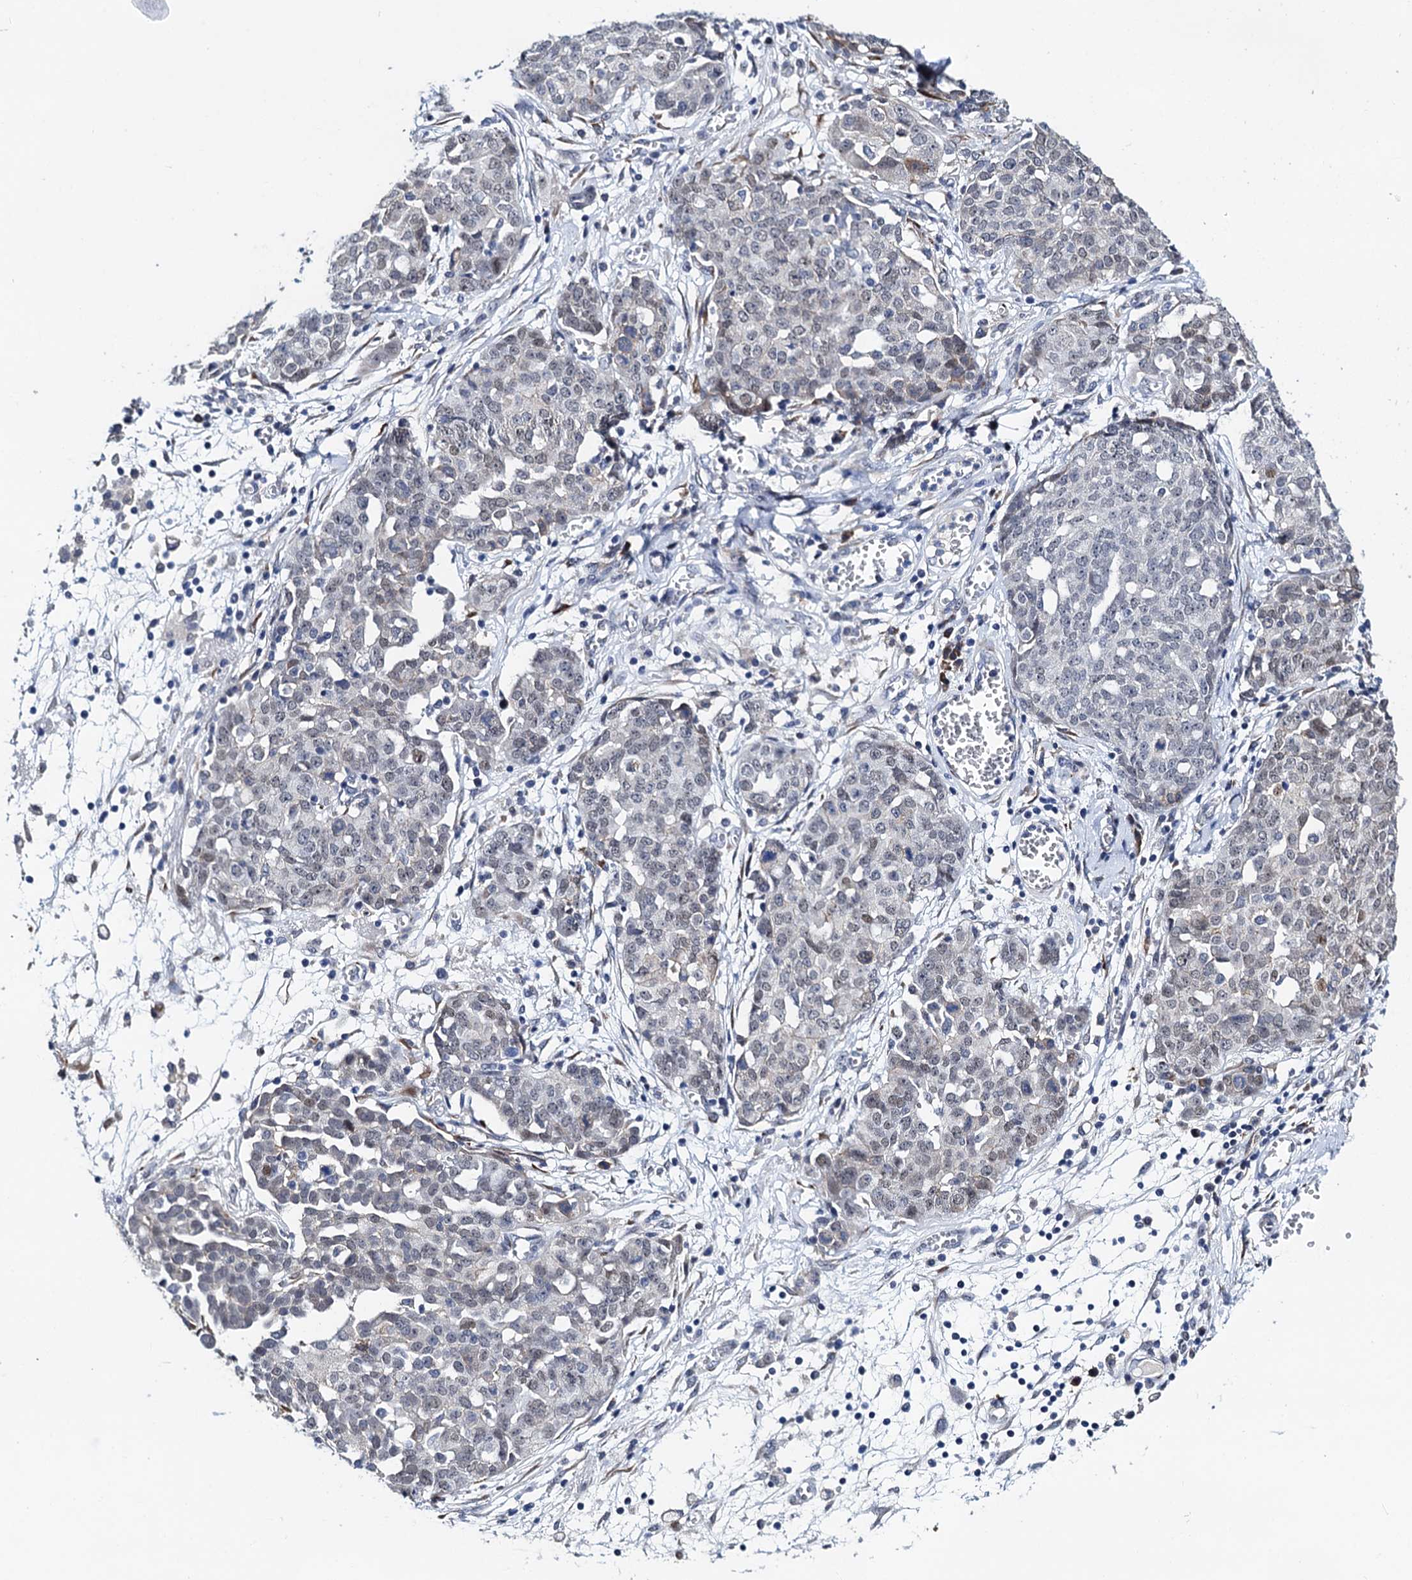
{"staining": {"intensity": "weak", "quantity": "<25%", "location": "nuclear"}, "tissue": "ovarian cancer", "cell_type": "Tumor cells", "image_type": "cancer", "snomed": [{"axis": "morphology", "description": "Cystadenocarcinoma, serous, NOS"}, {"axis": "topography", "description": "Soft tissue"}, {"axis": "topography", "description": "Ovary"}], "caption": "A micrograph of ovarian cancer (serous cystadenocarcinoma) stained for a protein shows no brown staining in tumor cells.", "gene": "SLC7A10", "patient": {"sex": "female", "age": 57}}